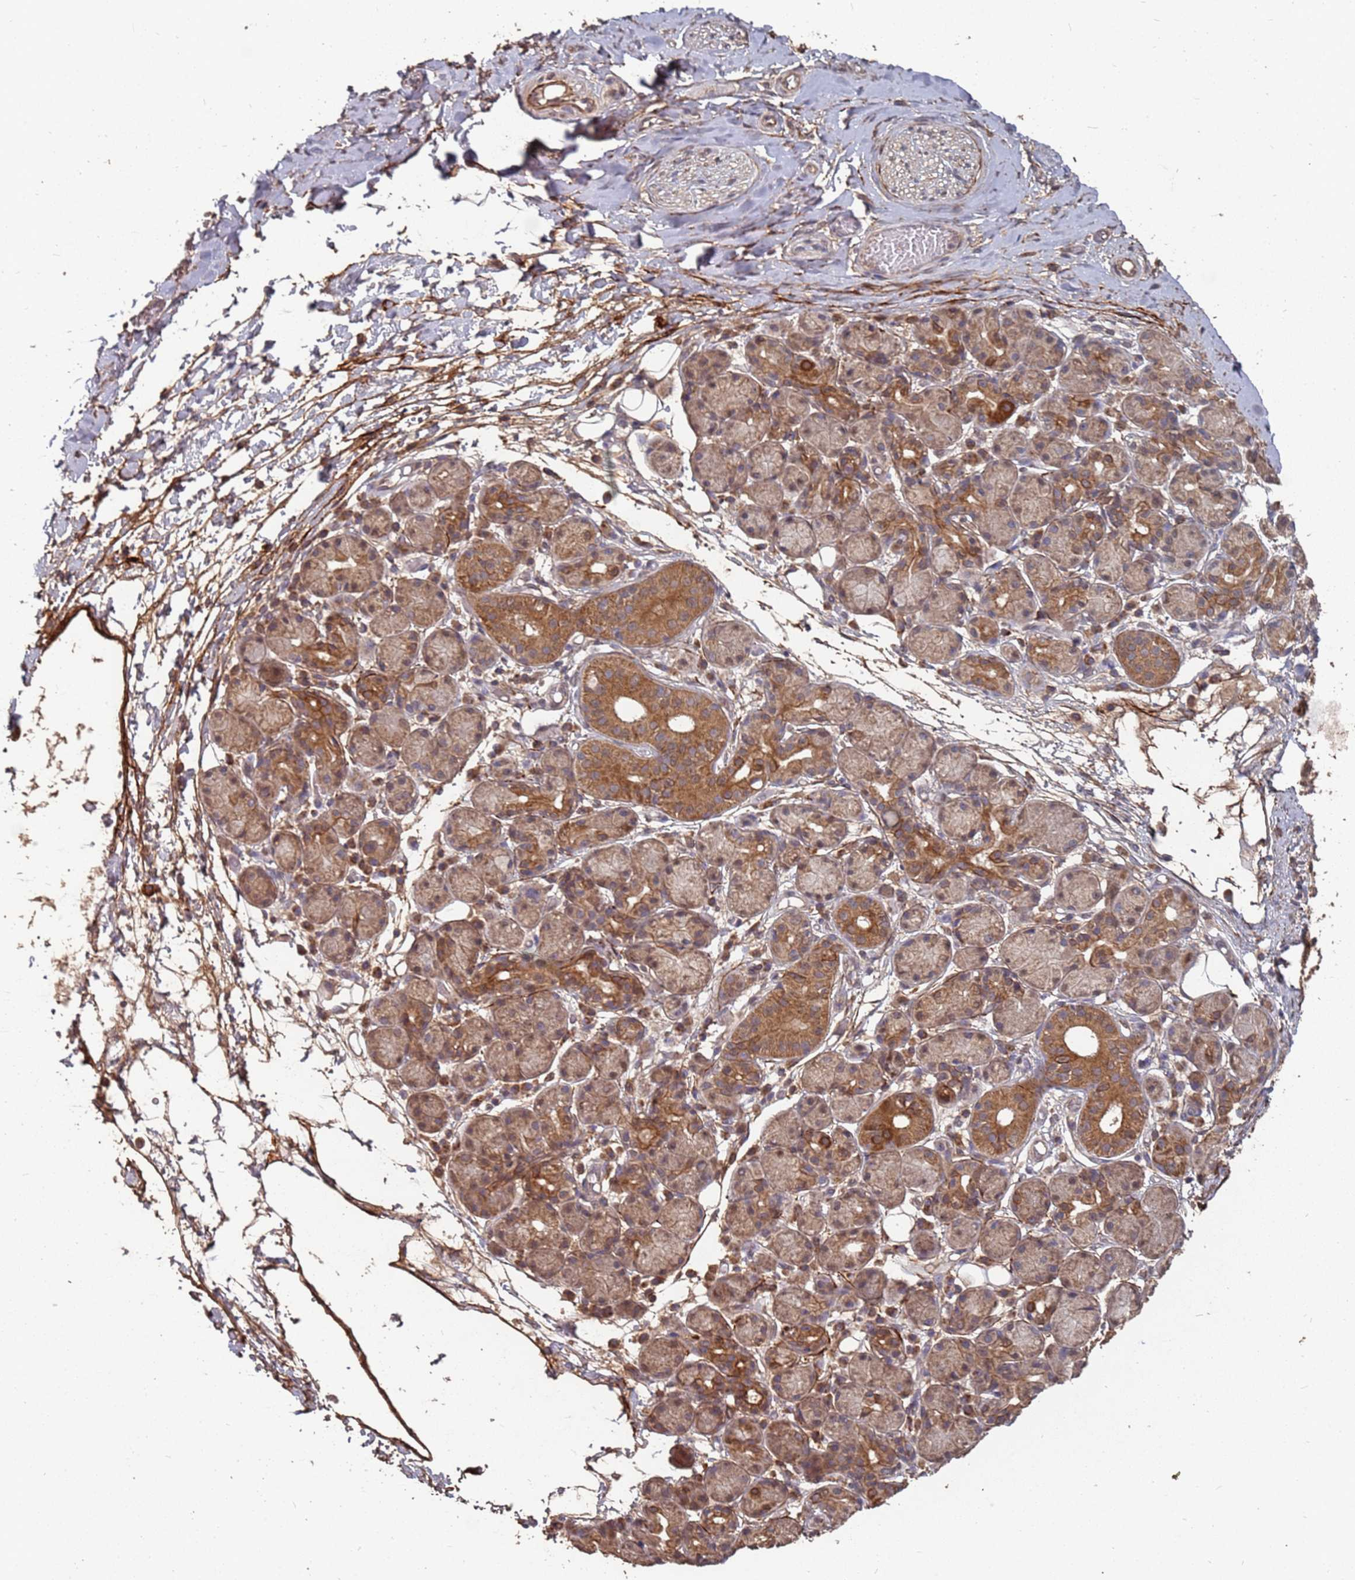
{"staining": {"intensity": "weak", "quantity": "25%-75%", "location": "cytoplasmic/membranous"}, "tissue": "adipose tissue", "cell_type": "Adipocytes", "image_type": "normal", "snomed": [{"axis": "morphology", "description": "Normal tissue, NOS"}, {"axis": "topography", "description": "Salivary gland"}, {"axis": "topography", "description": "Peripheral nerve tissue"}], "caption": "A brown stain labels weak cytoplasmic/membranous expression of a protein in adipocytes of unremarkable adipose tissue.", "gene": "PRORP", "patient": {"sex": "male", "age": 62}}